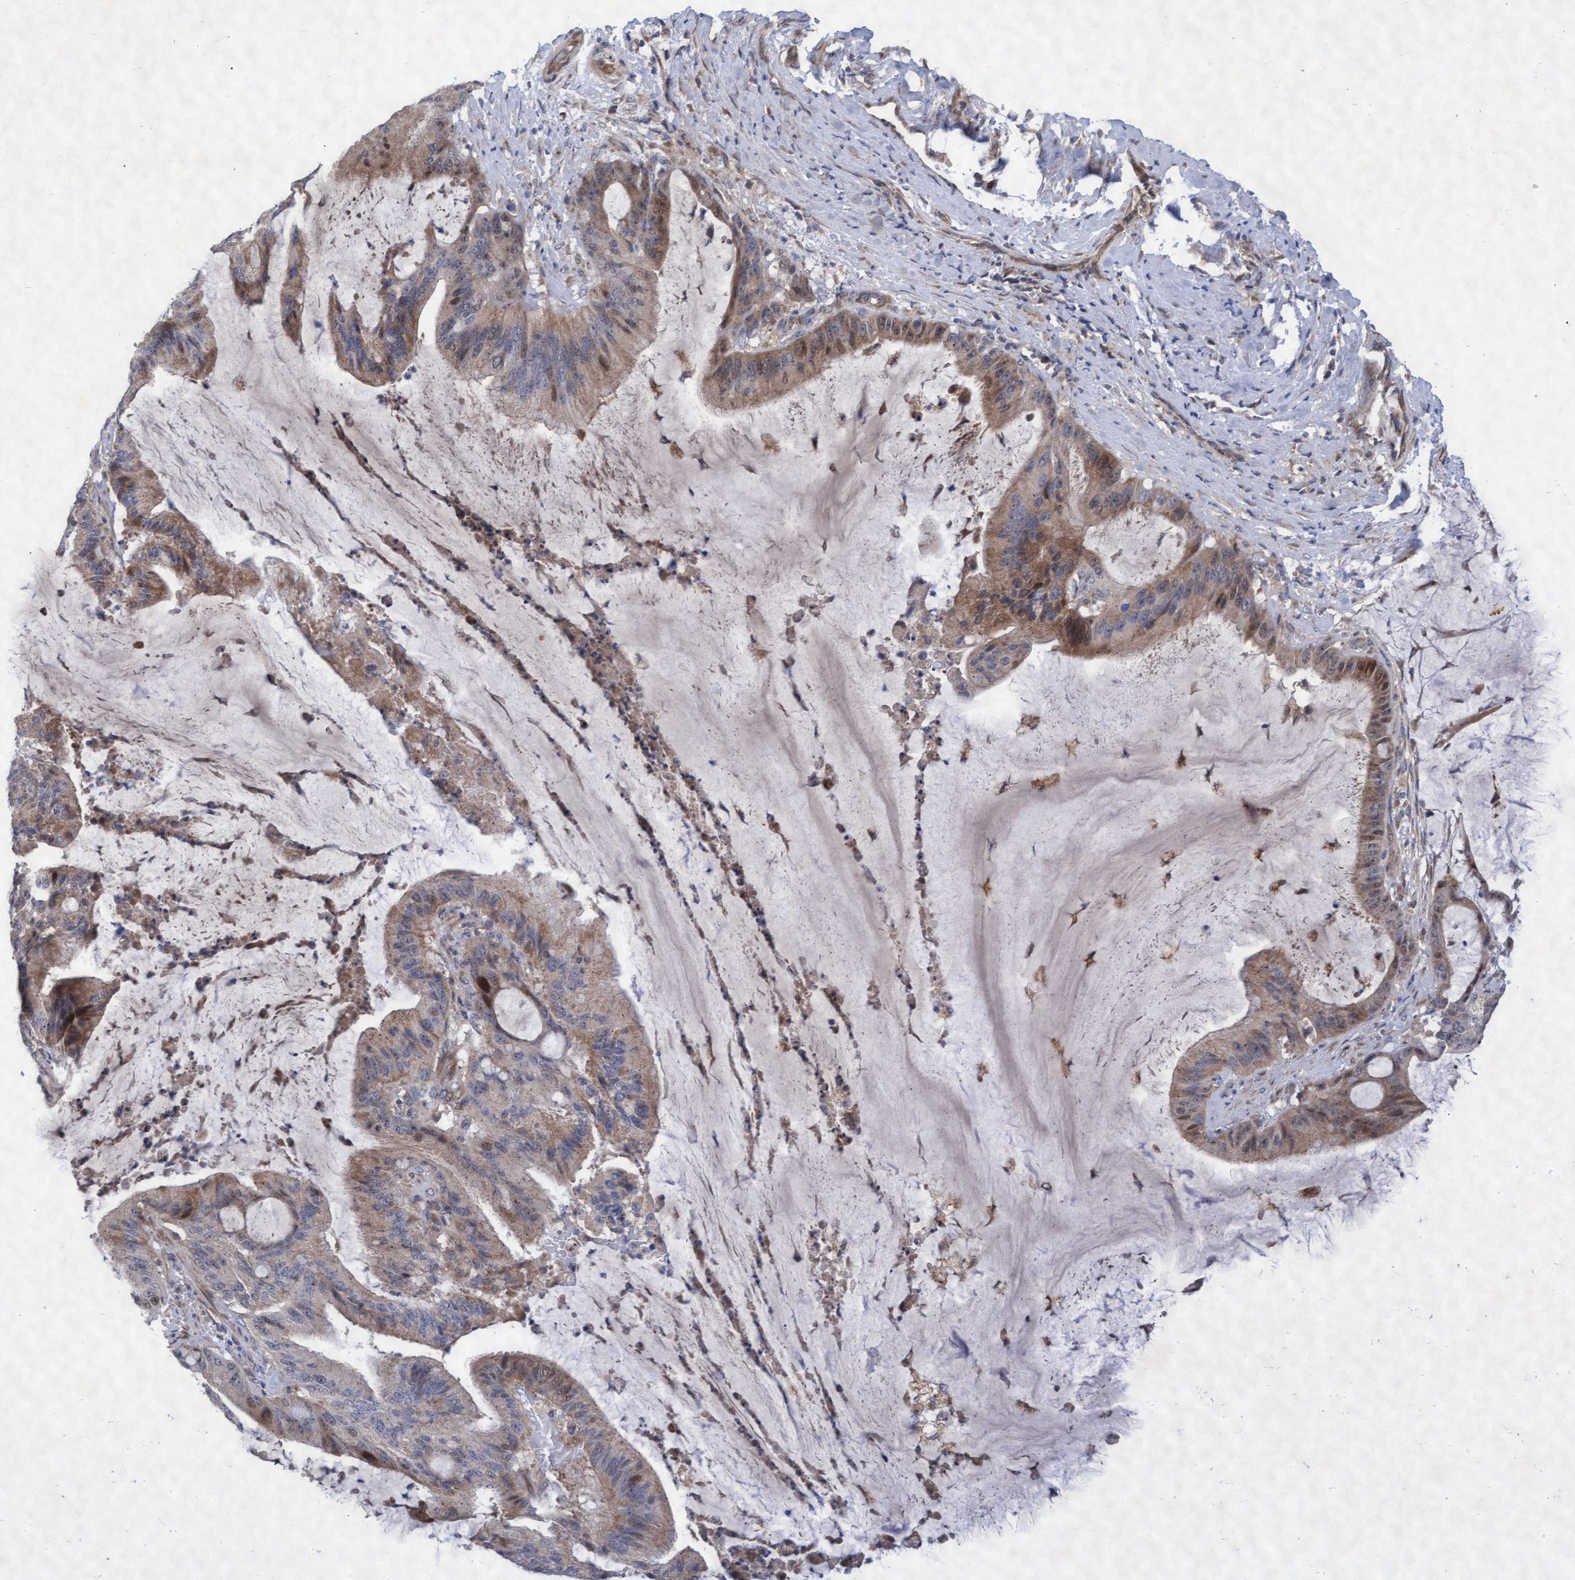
{"staining": {"intensity": "weak", "quantity": ">75%", "location": "cytoplasmic/membranous"}, "tissue": "liver cancer", "cell_type": "Tumor cells", "image_type": "cancer", "snomed": [{"axis": "morphology", "description": "Normal tissue, NOS"}, {"axis": "morphology", "description": "Cholangiocarcinoma"}, {"axis": "topography", "description": "Liver"}, {"axis": "topography", "description": "Peripheral nerve tissue"}], "caption": "There is low levels of weak cytoplasmic/membranous expression in tumor cells of liver cancer (cholangiocarcinoma), as demonstrated by immunohistochemical staining (brown color).", "gene": "ABCF2", "patient": {"sex": "female", "age": 73}}